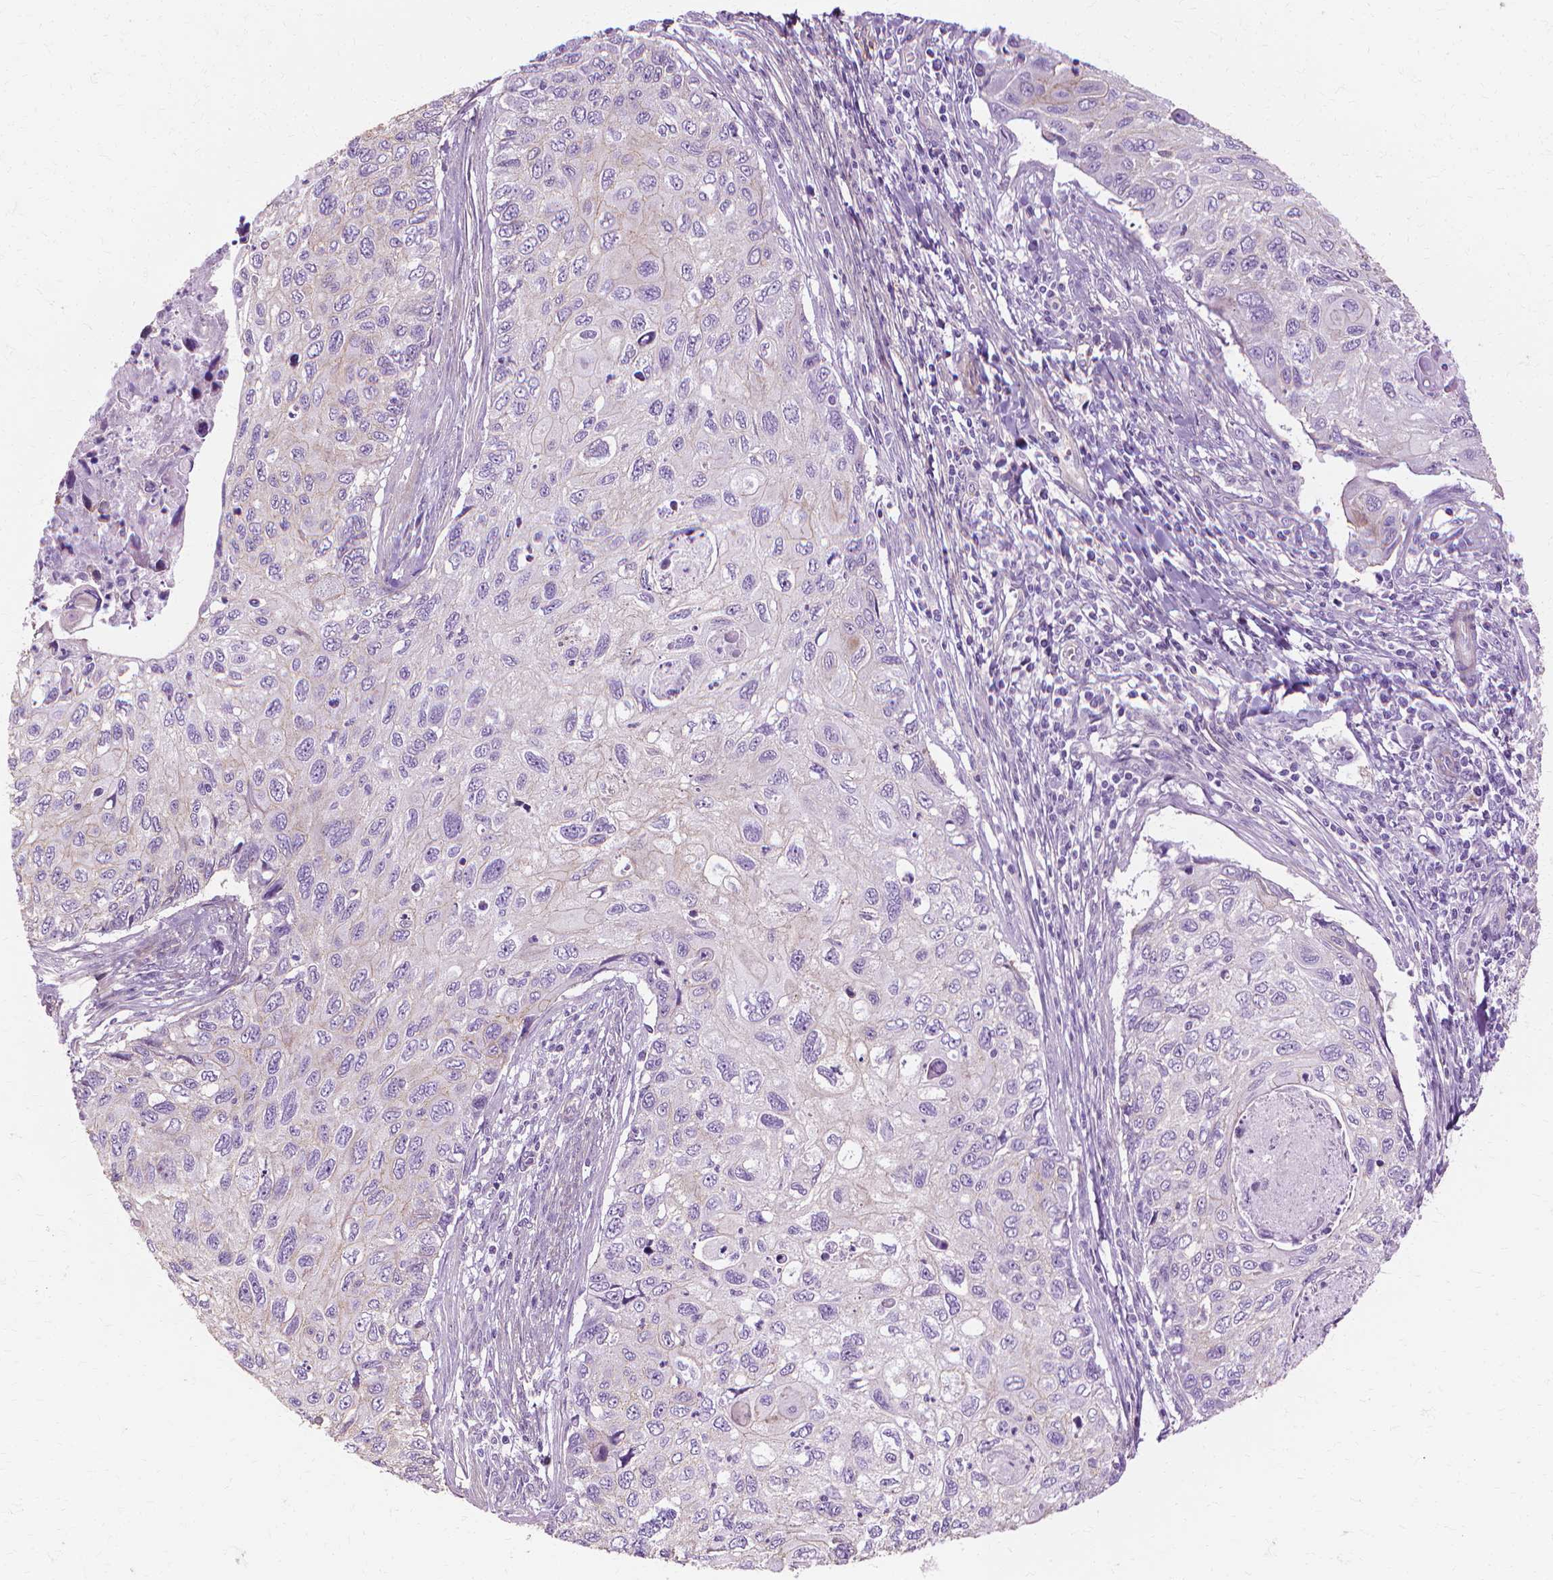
{"staining": {"intensity": "negative", "quantity": "none", "location": "none"}, "tissue": "cervical cancer", "cell_type": "Tumor cells", "image_type": "cancer", "snomed": [{"axis": "morphology", "description": "Squamous cell carcinoma, NOS"}, {"axis": "topography", "description": "Cervix"}], "caption": "Cervical cancer (squamous cell carcinoma) was stained to show a protein in brown. There is no significant expression in tumor cells.", "gene": "CFAP157", "patient": {"sex": "female", "age": 70}}